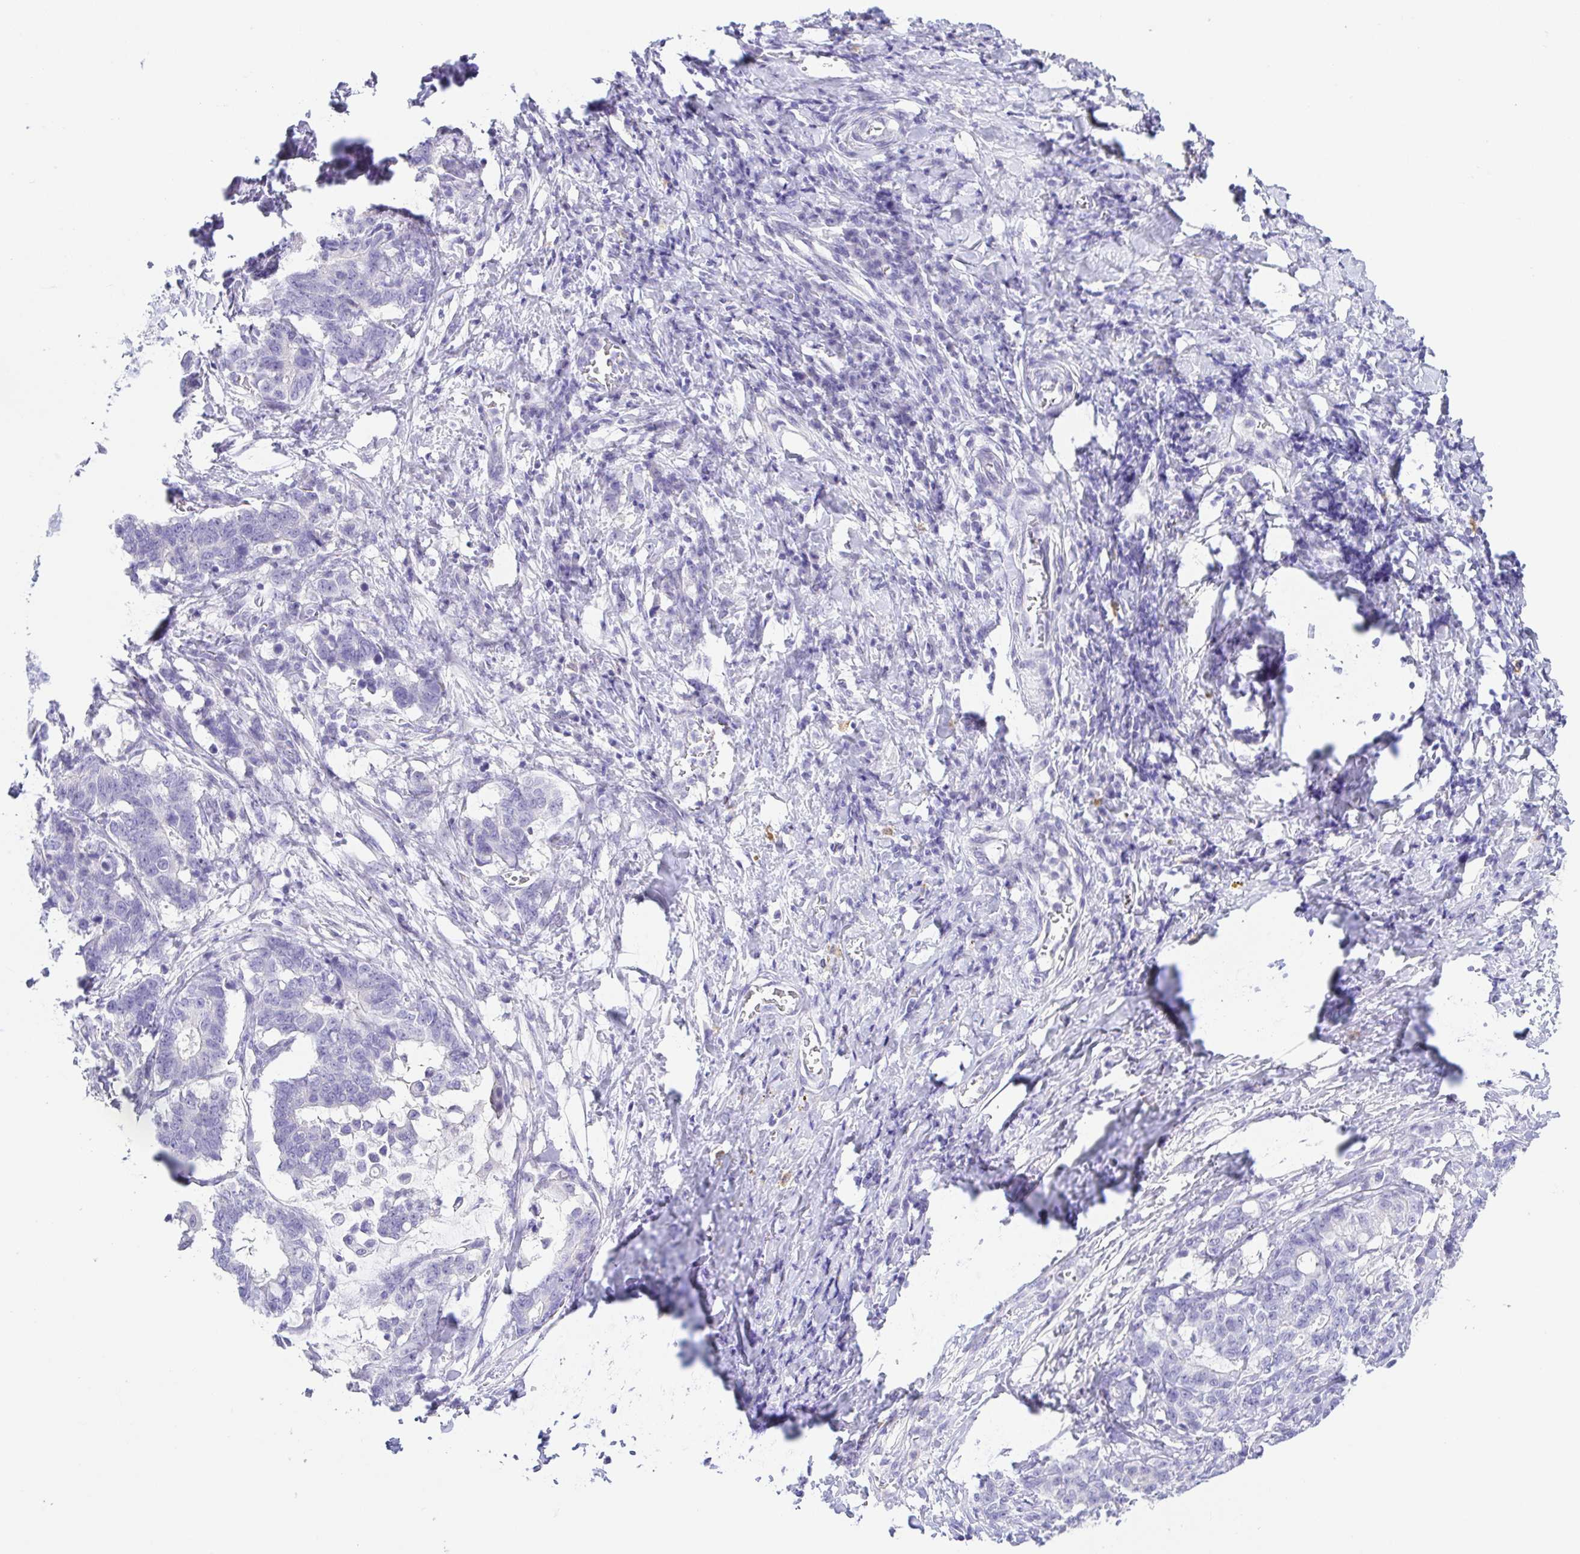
{"staining": {"intensity": "negative", "quantity": "none", "location": "none"}, "tissue": "stomach cancer", "cell_type": "Tumor cells", "image_type": "cancer", "snomed": [{"axis": "morphology", "description": "Normal tissue, NOS"}, {"axis": "morphology", "description": "Adenocarcinoma, NOS"}, {"axis": "topography", "description": "Stomach"}], "caption": "Immunohistochemical staining of human stomach cancer displays no significant expression in tumor cells.", "gene": "KRTDAP", "patient": {"sex": "female", "age": 64}}